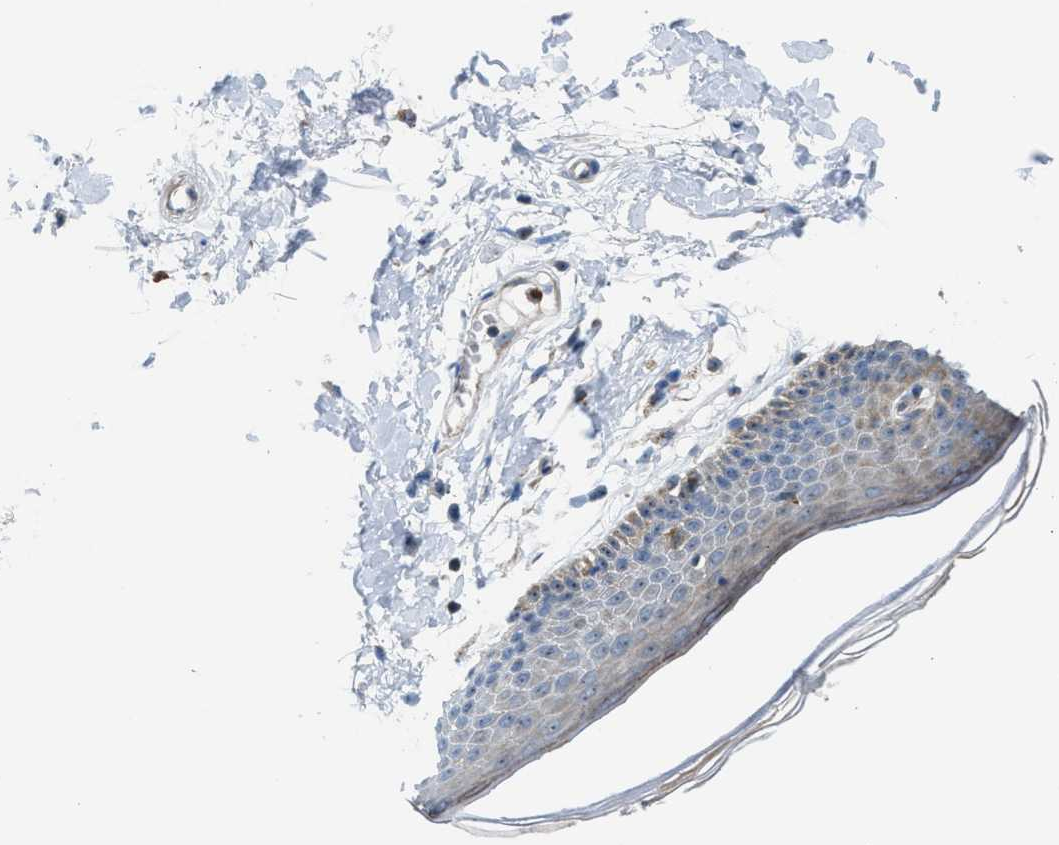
{"staining": {"intensity": "moderate", "quantity": "<25%", "location": "cytoplasmic/membranous,nuclear"}, "tissue": "skin", "cell_type": "Epidermal cells", "image_type": "normal", "snomed": [{"axis": "morphology", "description": "Normal tissue, NOS"}, {"axis": "topography", "description": "Vulva"}], "caption": "Approximately <25% of epidermal cells in benign human skin reveal moderate cytoplasmic/membranous,nuclear protein staining as visualized by brown immunohistochemical staining.", "gene": "TPH1", "patient": {"sex": "female", "age": 54}}